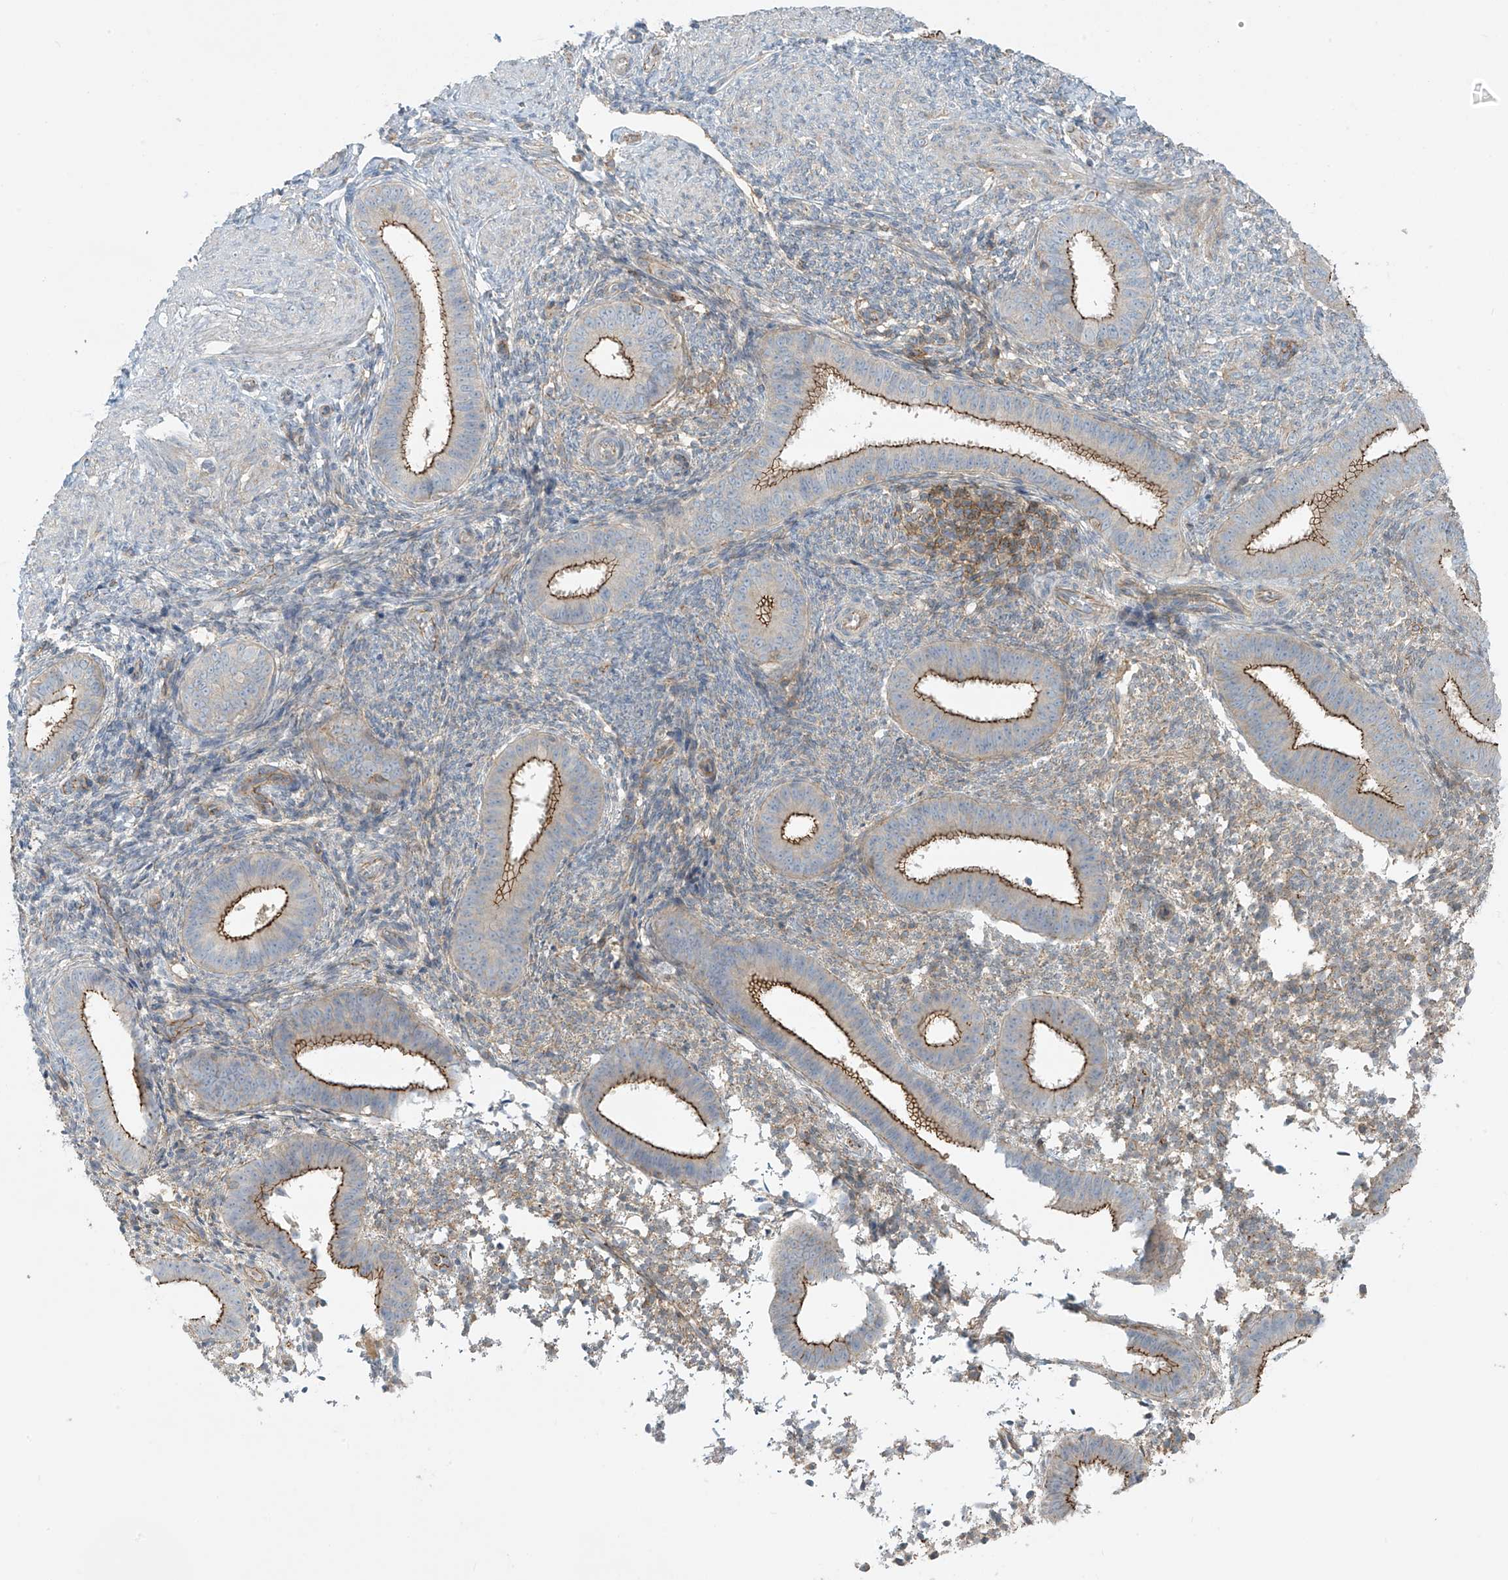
{"staining": {"intensity": "weak", "quantity": "25%-75%", "location": "cytoplasmic/membranous"}, "tissue": "endometrium", "cell_type": "Cells in endometrial stroma", "image_type": "normal", "snomed": [{"axis": "morphology", "description": "Normal tissue, NOS"}, {"axis": "topography", "description": "Uterus"}, {"axis": "topography", "description": "Endometrium"}], "caption": "Cells in endometrial stroma reveal weak cytoplasmic/membranous staining in about 25%-75% of cells in unremarkable endometrium.", "gene": "SLC9A2", "patient": {"sex": "female", "age": 48}}